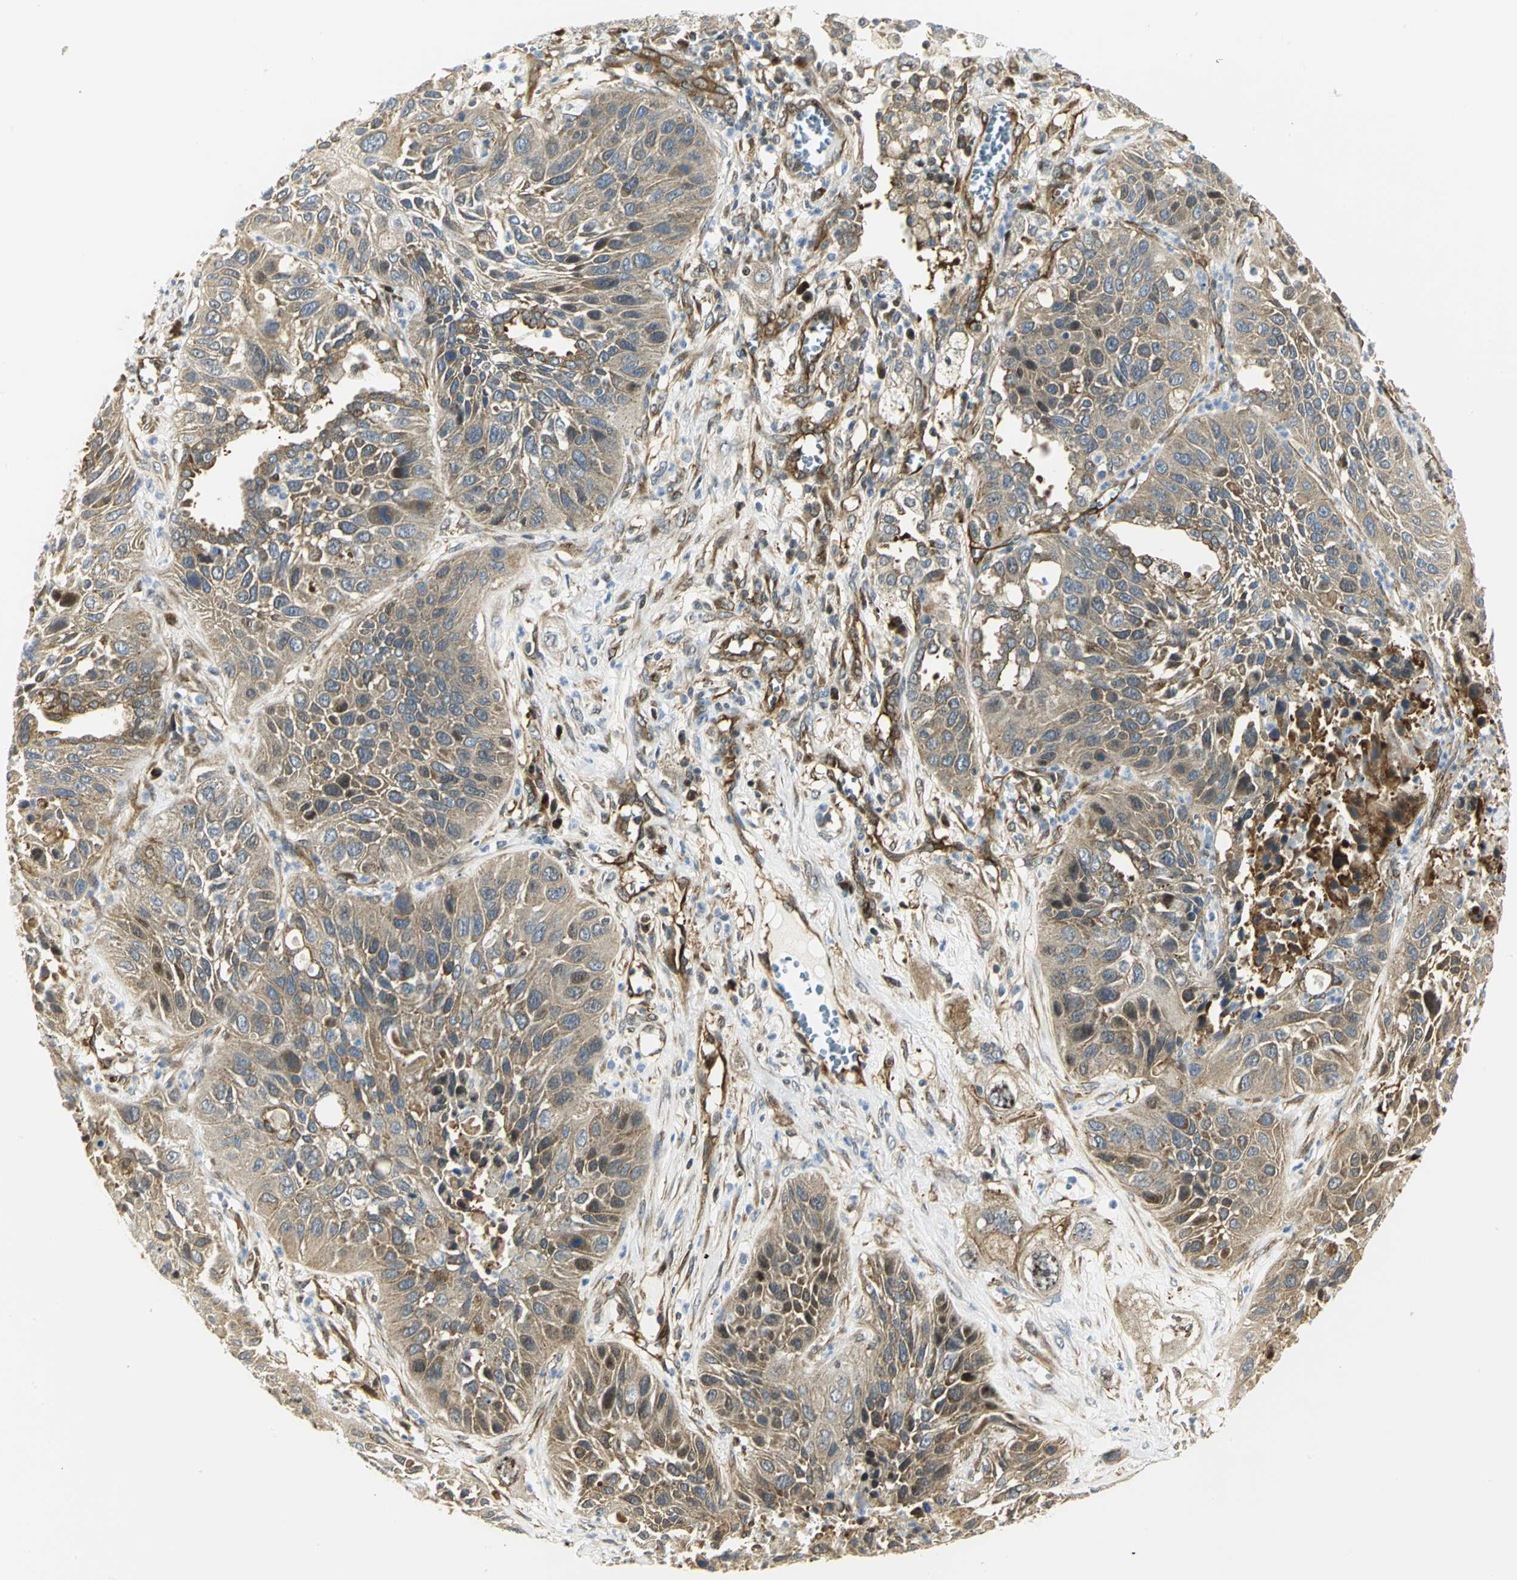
{"staining": {"intensity": "moderate", "quantity": ">75%", "location": "cytoplasmic/membranous"}, "tissue": "lung cancer", "cell_type": "Tumor cells", "image_type": "cancer", "snomed": [{"axis": "morphology", "description": "Squamous cell carcinoma, NOS"}, {"axis": "topography", "description": "Lung"}], "caption": "Immunohistochemistry staining of lung squamous cell carcinoma, which shows medium levels of moderate cytoplasmic/membranous positivity in approximately >75% of tumor cells indicating moderate cytoplasmic/membranous protein expression. The staining was performed using DAB (brown) for protein detection and nuclei were counterstained in hematoxylin (blue).", "gene": "EEA1", "patient": {"sex": "female", "age": 76}}